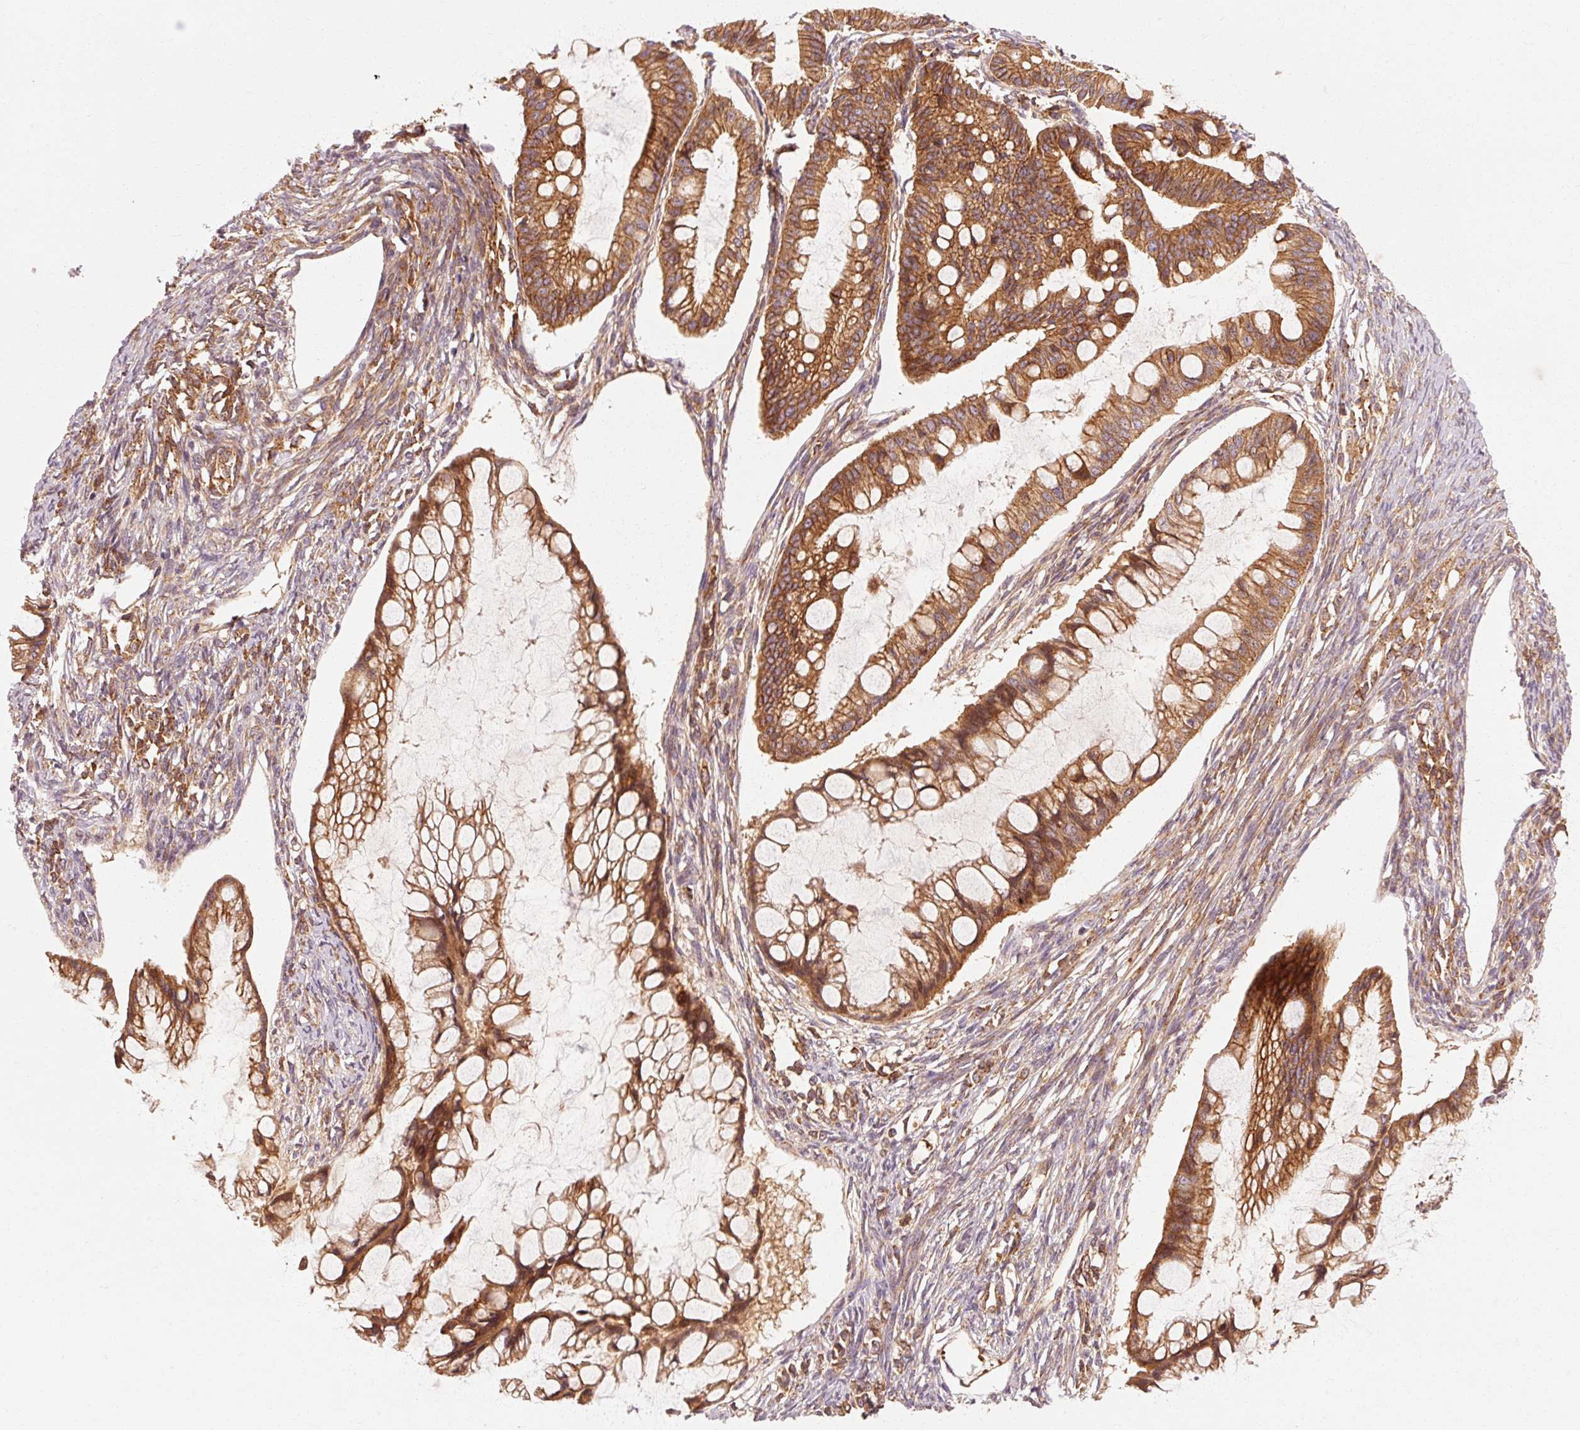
{"staining": {"intensity": "moderate", "quantity": ">75%", "location": "cytoplasmic/membranous"}, "tissue": "ovarian cancer", "cell_type": "Tumor cells", "image_type": "cancer", "snomed": [{"axis": "morphology", "description": "Cystadenocarcinoma, mucinous, NOS"}, {"axis": "topography", "description": "Ovary"}], "caption": "This histopathology image demonstrates ovarian cancer (mucinous cystadenocarcinoma) stained with immunohistochemistry (IHC) to label a protein in brown. The cytoplasmic/membranous of tumor cells show moderate positivity for the protein. Nuclei are counter-stained blue.", "gene": "CTNNA1", "patient": {"sex": "female", "age": 73}}